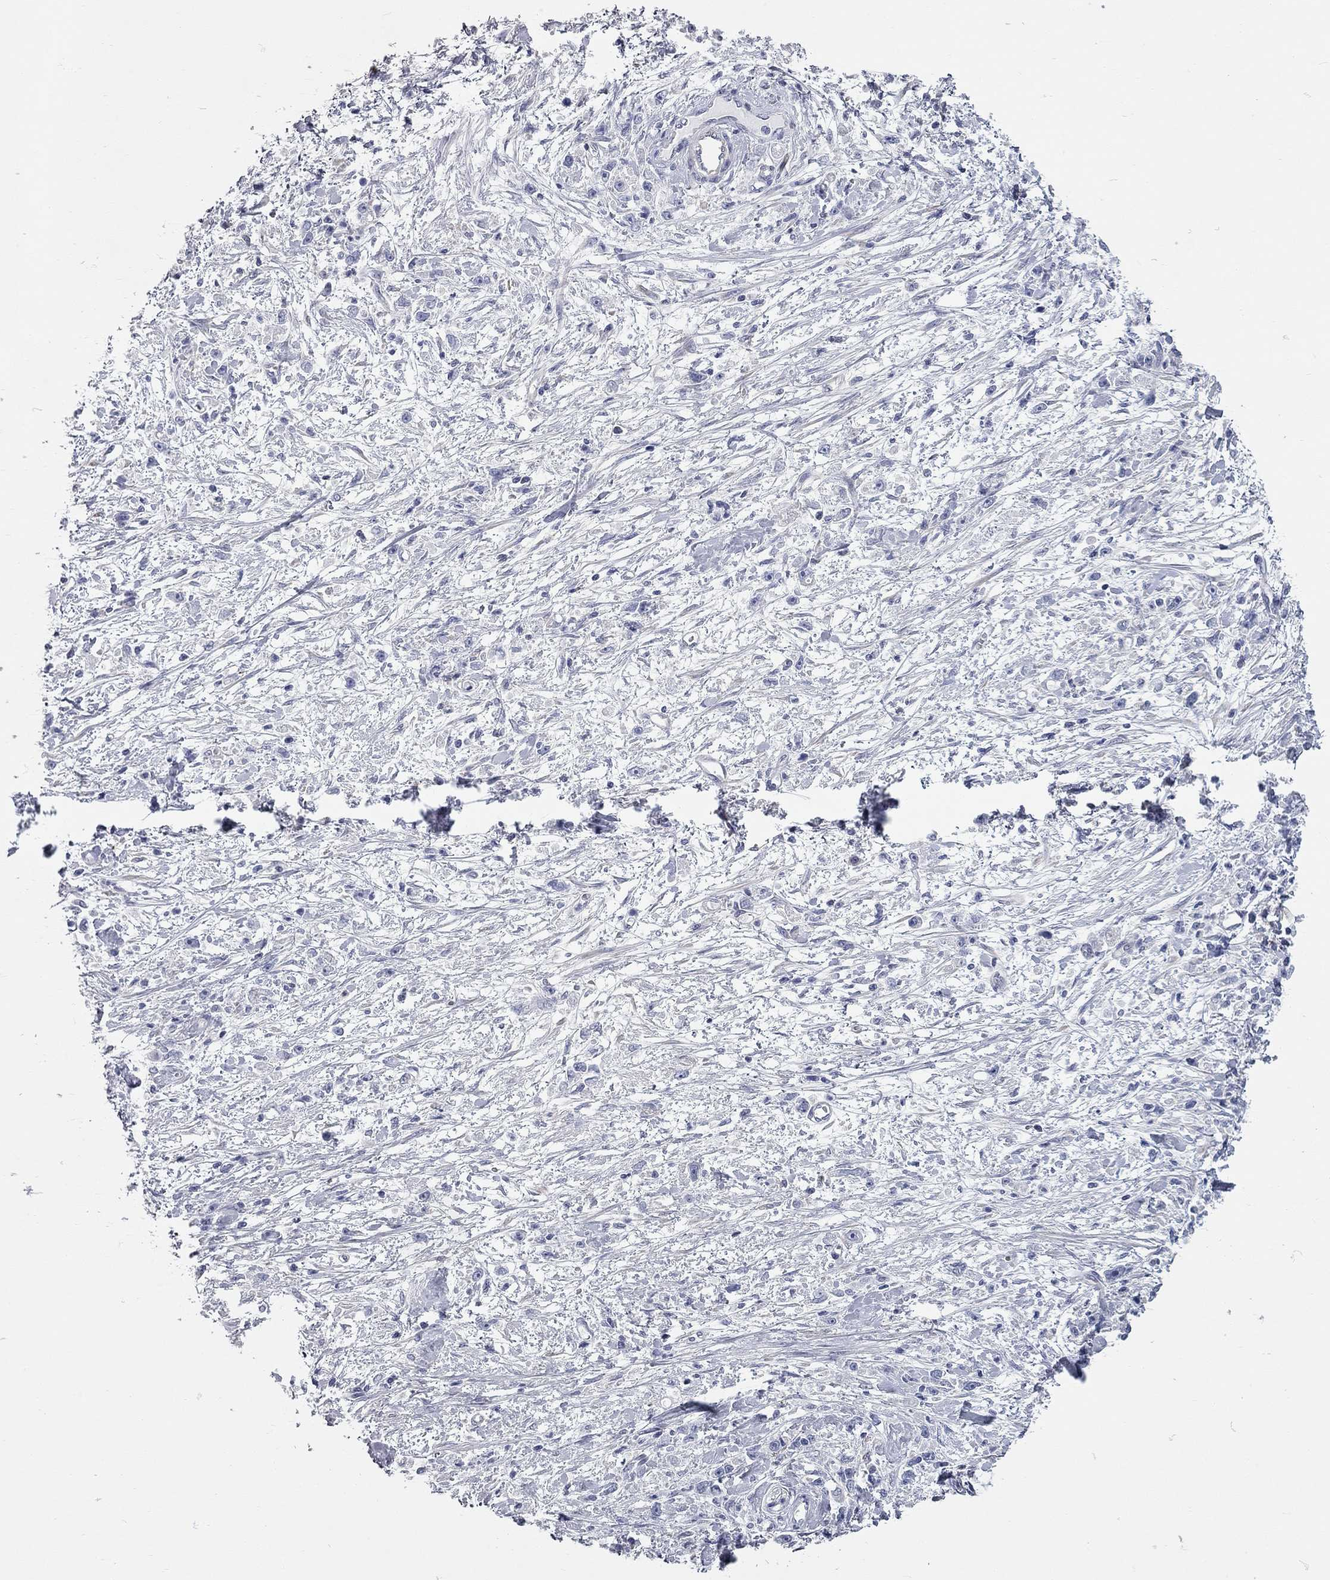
{"staining": {"intensity": "negative", "quantity": "none", "location": "none"}, "tissue": "stomach cancer", "cell_type": "Tumor cells", "image_type": "cancer", "snomed": [{"axis": "morphology", "description": "Adenocarcinoma, NOS"}, {"axis": "topography", "description": "Stomach"}], "caption": "Adenocarcinoma (stomach) was stained to show a protein in brown. There is no significant staining in tumor cells.", "gene": "XAGE2", "patient": {"sex": "female", "age": 59}}